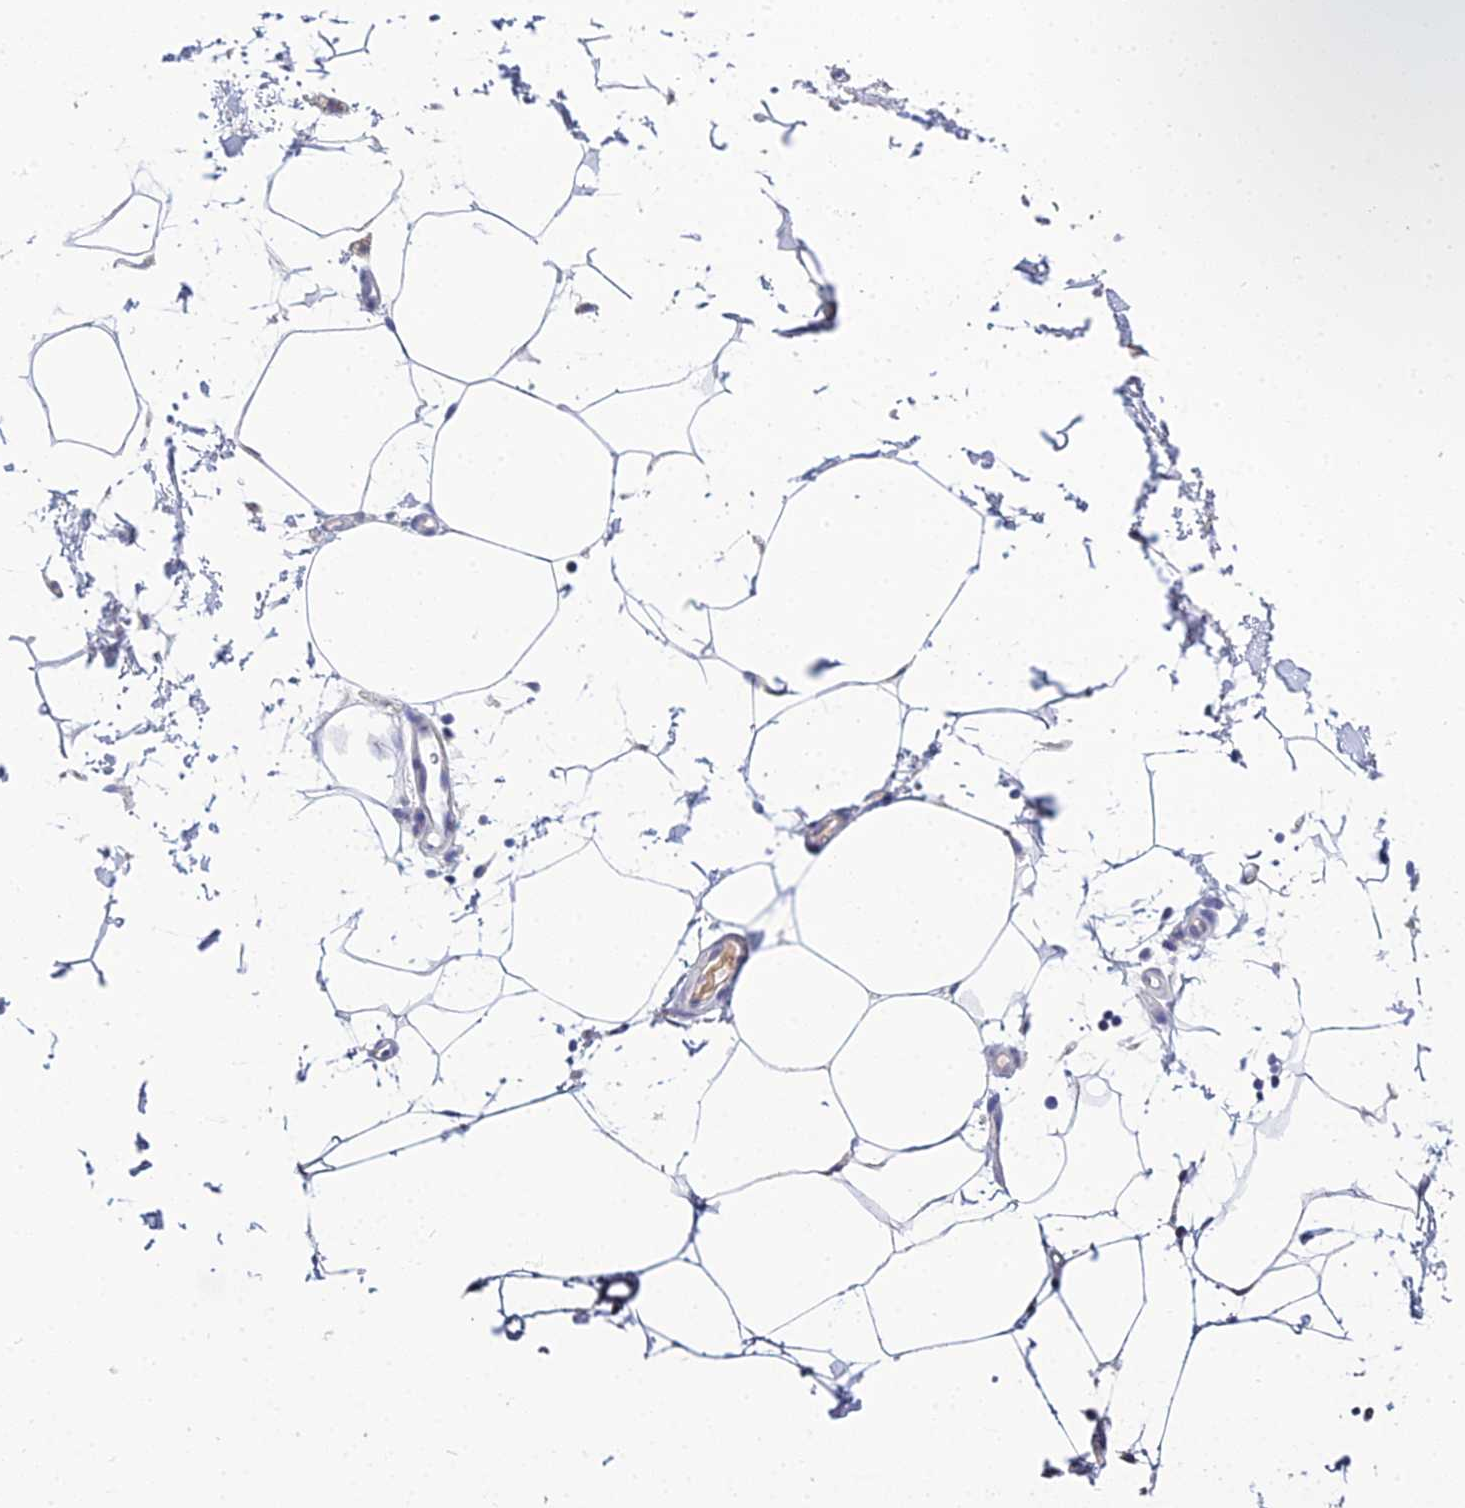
{"staining": {"intensity": "negative", "quantity": "none", "location": "none"}, "tissue": "adipose tissue", "cell_type": "Adipocytes", "image_type": "normal", "snomed": [{"axis": "morphology", "description": "Normal tissue, NOS"}, {"axis": "topography", "description": "Soft tissue"}, {"axis": "topography", "description": "Adipose tissue"}, {"axis": "topography", "description": "Vascular tissue"}, {"axis": "topography", "description": "Peripheral nerve tissue"}], "caption": "This is a histopathology image of immunohistochemistry (IHC) staining of benign adipose tissue, which shows no expression in adipocytes. Brightfield microscopy of IHC stained with DAB (brown) and hematoxylin (blue), captured at high magnification.", "gene": "ZXDA", "patient": {"sex": "male", "age": 74}}